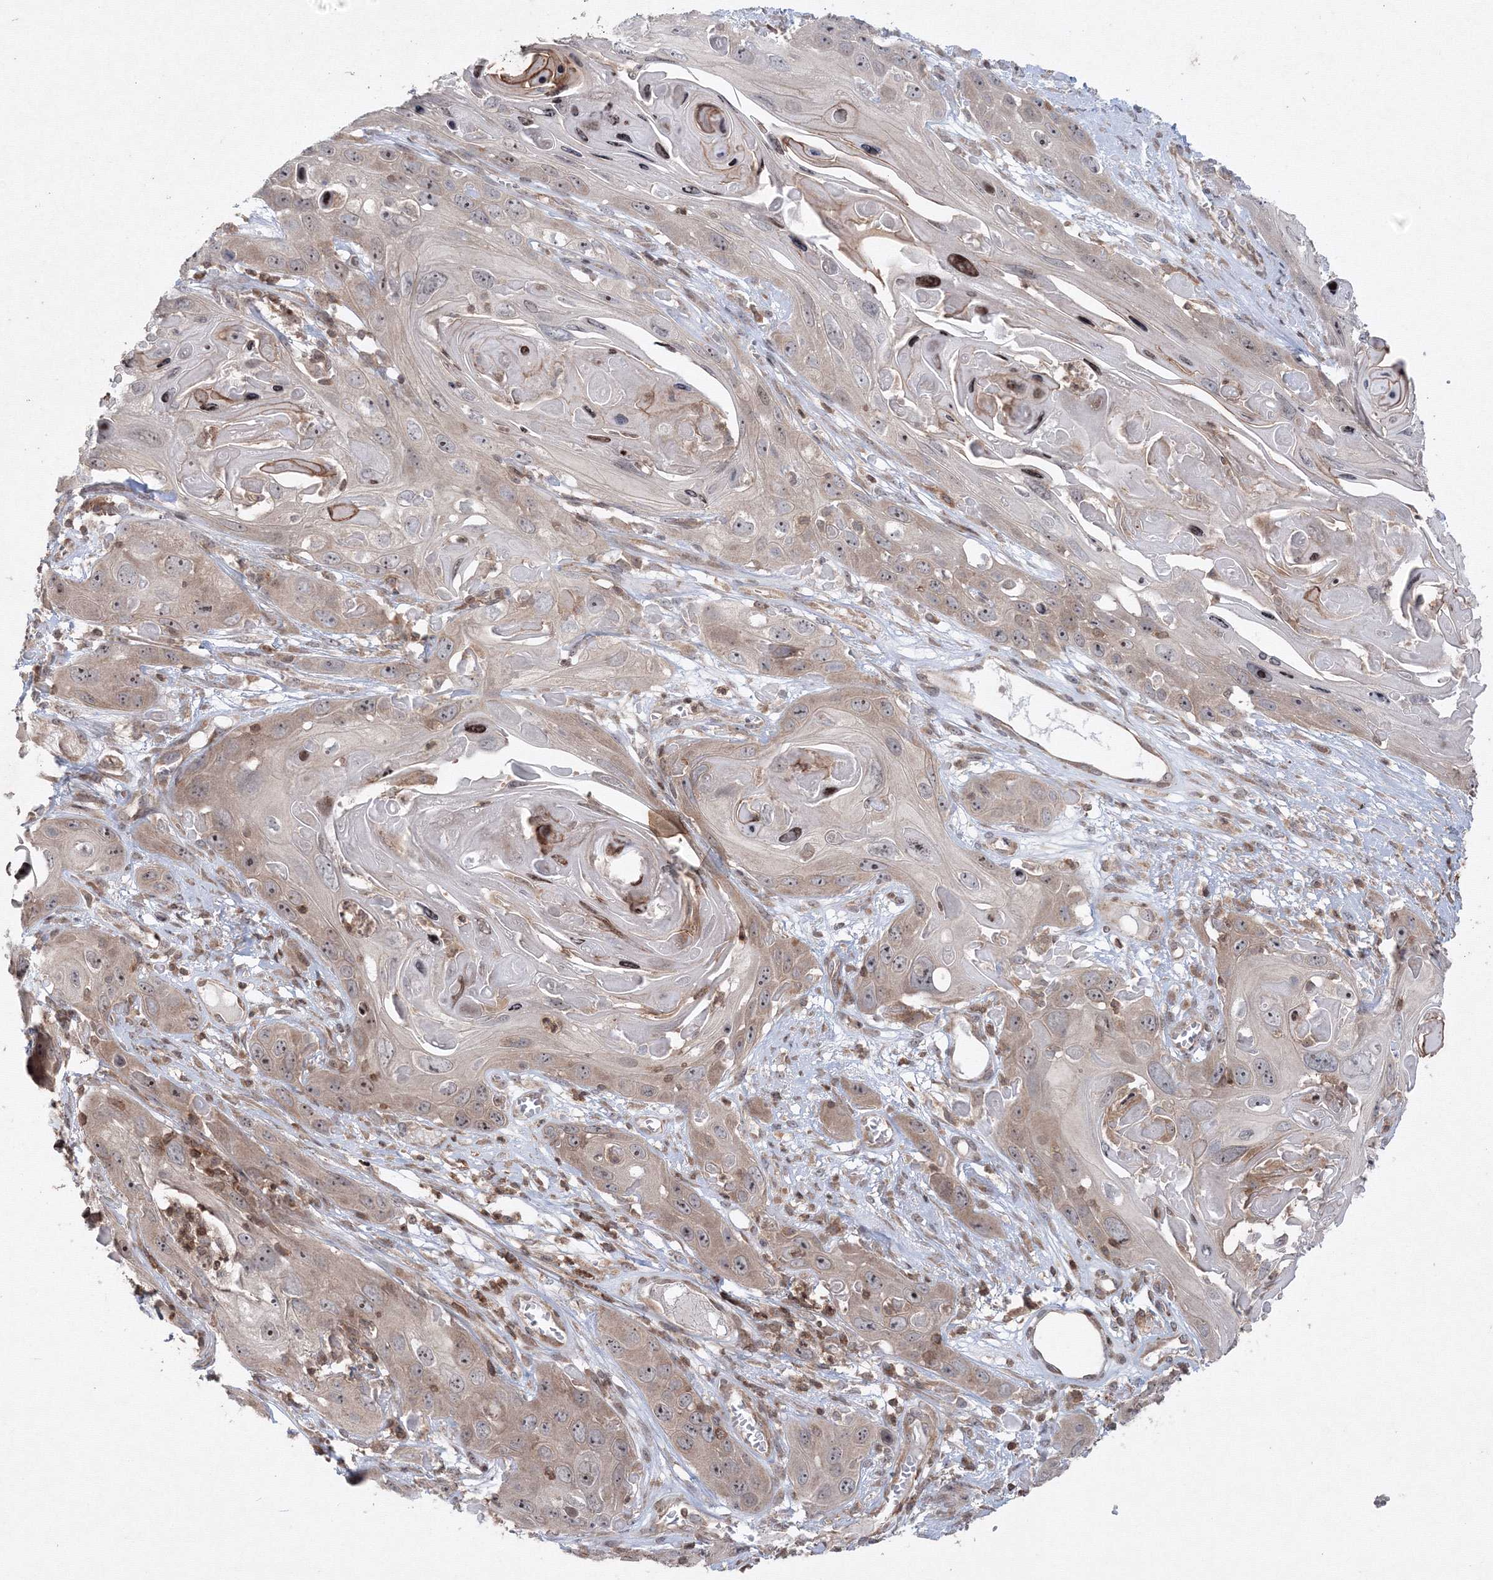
{"staining": {"intensity": "weak", "quantity": ">75%", "location": "cytoplasmic/membranous"}, "tissue": "skin cancer", "cell_type": "Tumor cells", "image_type": "cancer", "snomed": [{"axis": "morphology", "description": "Squamous cell carcinoma, NOS"}, {"axis": "topography", "description": "Skin"}], "caption": "The photomicrograph shows a brown stain indicating the presence of a protein in the cytoplasmic/membranous of tumor cells in skin squamous cell carcinoma. The staining is performed using DAB (3,3'-diaminobenzidine) brown chromogen to label protein expression. The nuclei are counter-stained blue using hematoxylin.", "gene": "MKRN2", "patient": {"sex": "male", "age": 55}}